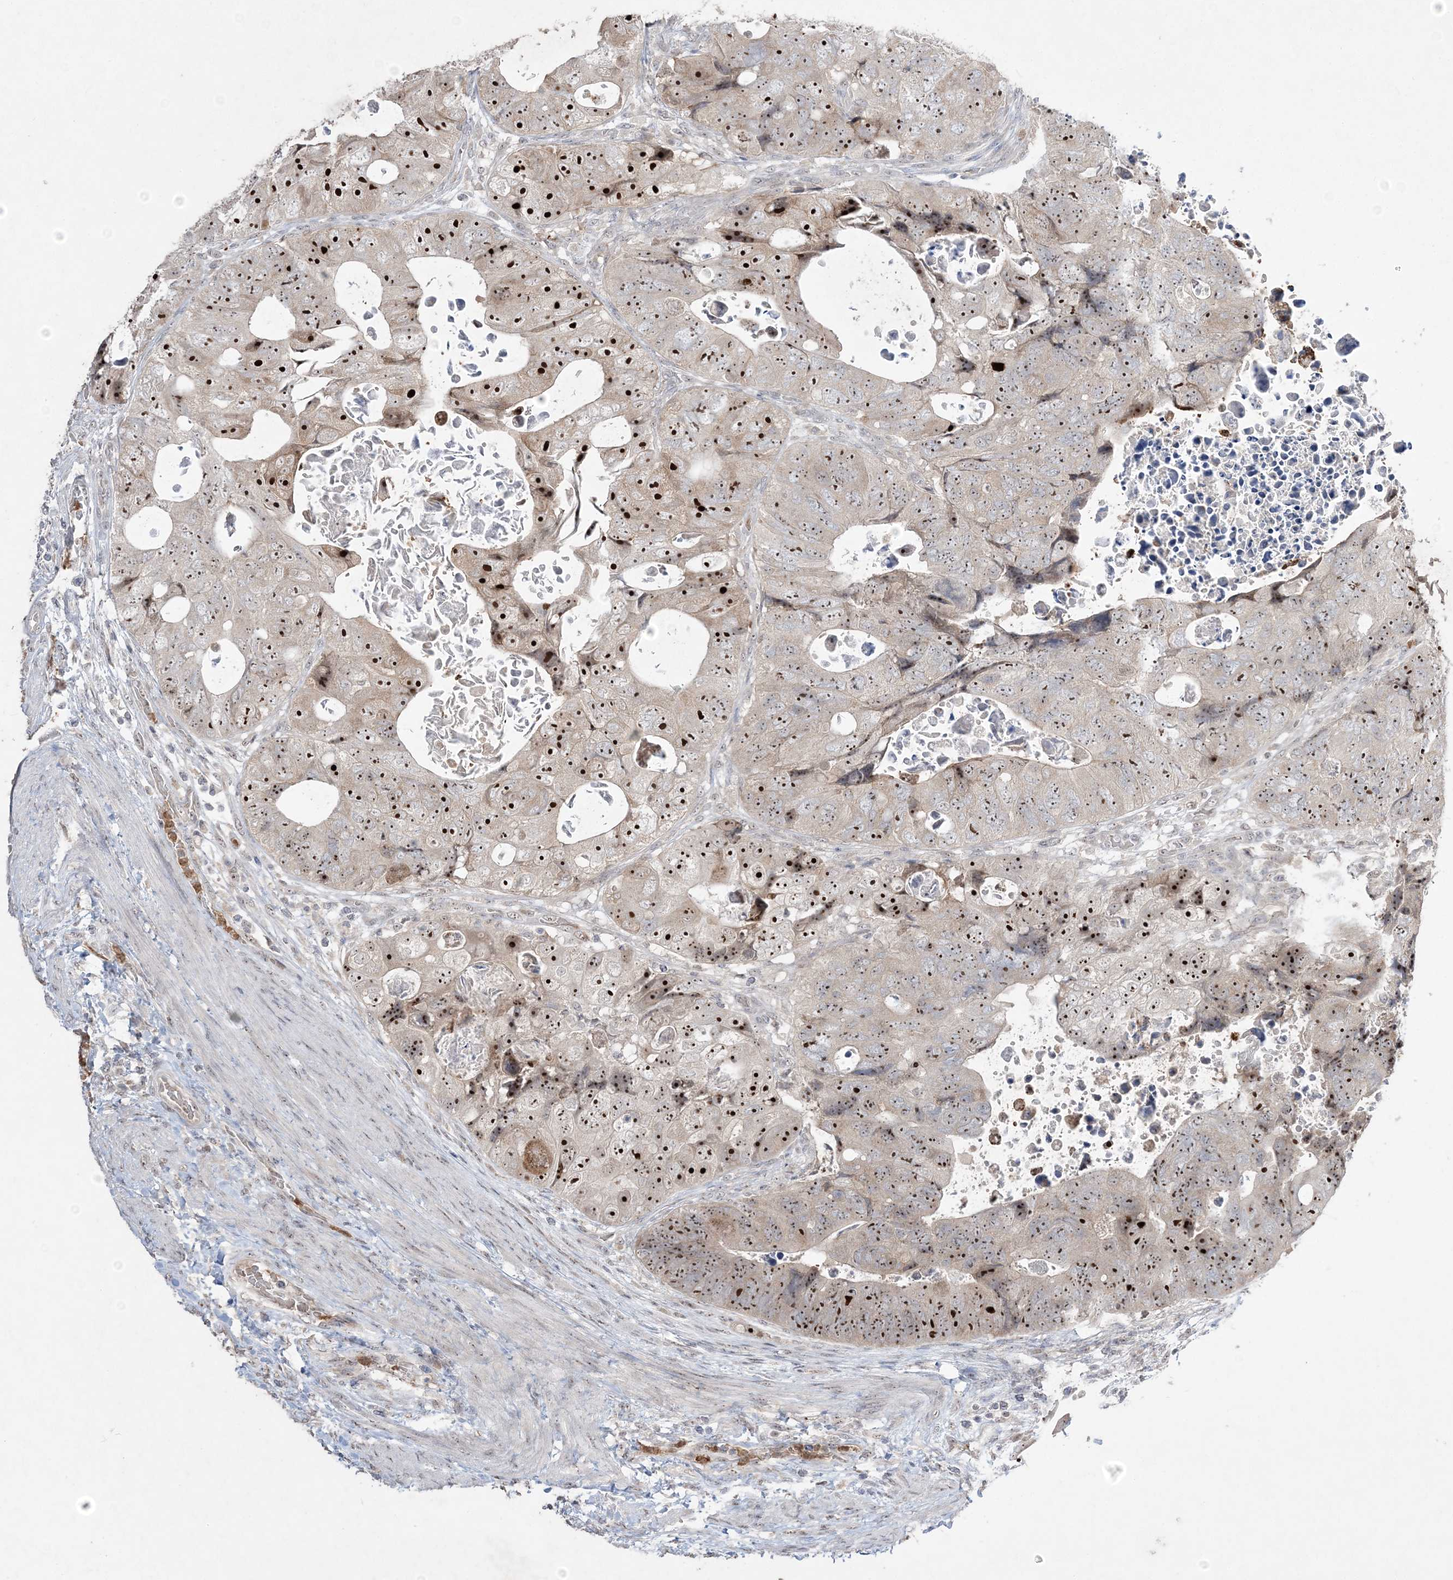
{"staining": {"intensity": "strong", "quantity": ">75%", "location": "nuclear"}, "tissue": "colorectal cancer", "cell_type": "Tumor cells", "image_type": "cancer", "snomed": [{"axis": "morphology", "description": "Adenocarcinoma, NOS"}, {"axis": "topography", "description": "Rectum"}], "caption": "A histopathology image of human colorectal cancer (adenocarcinoma) stained for a protein displays strong nuclear brown staining in tumor cells.", "gene": "NOP16", "patient": {"sex": "male", "age": 59}}